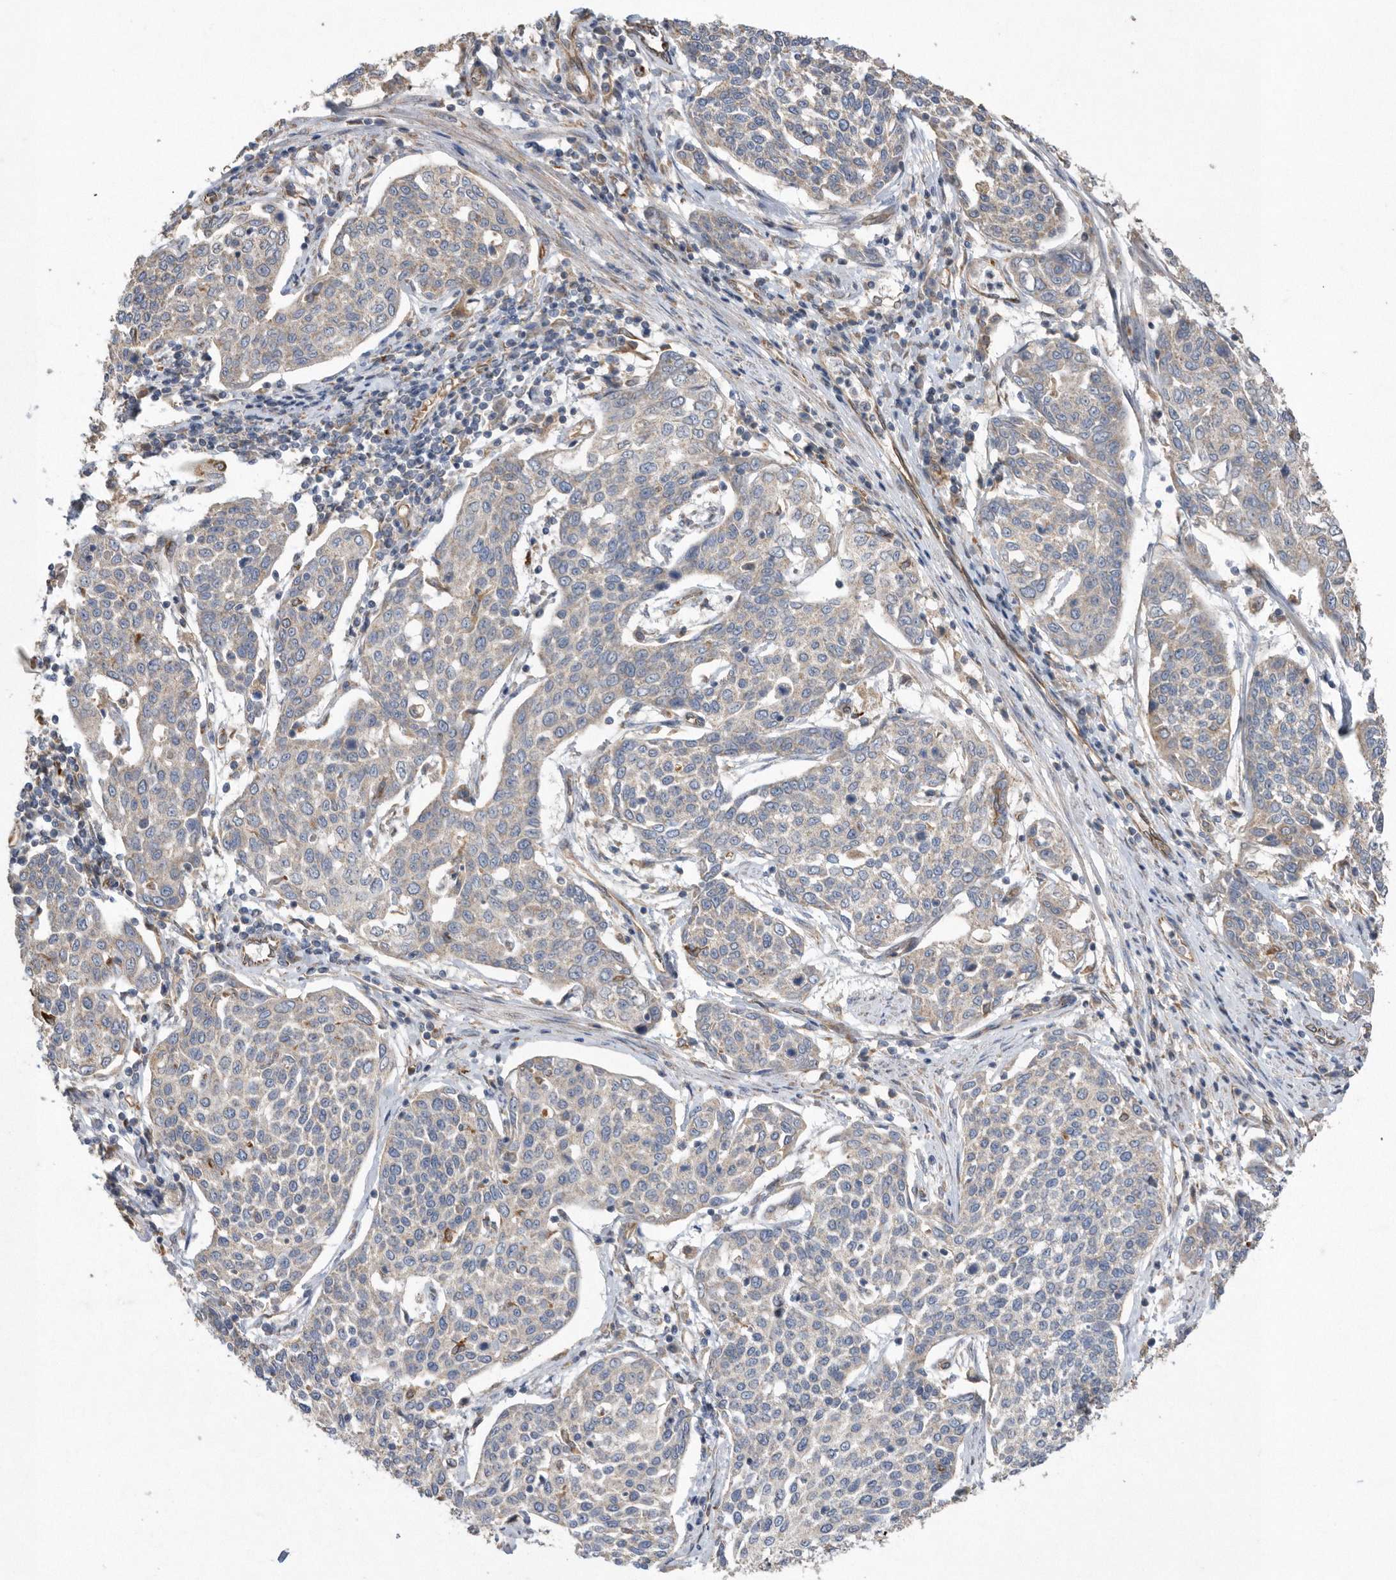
{"staining": {"intensity": "negative", "quantity": "none", "location": "none"}, "tissue": "cervical cancer", "cell_type": "Tumor cells", "image_type": "cancer", "snomed": [{"axis": "morphology", "description": "Squamous cell carcinoma, NOS"}, {"axis": "topography", "description": "Cervix"}], "caption": "An immunohistochemistry image of squamous cell carcinoma (cervical) is shown. There is no staining in tumor cells of squamous cell carcinoma (cervical).", "gene": "PON2", "patient": {"sex": "female", "age": 34}}